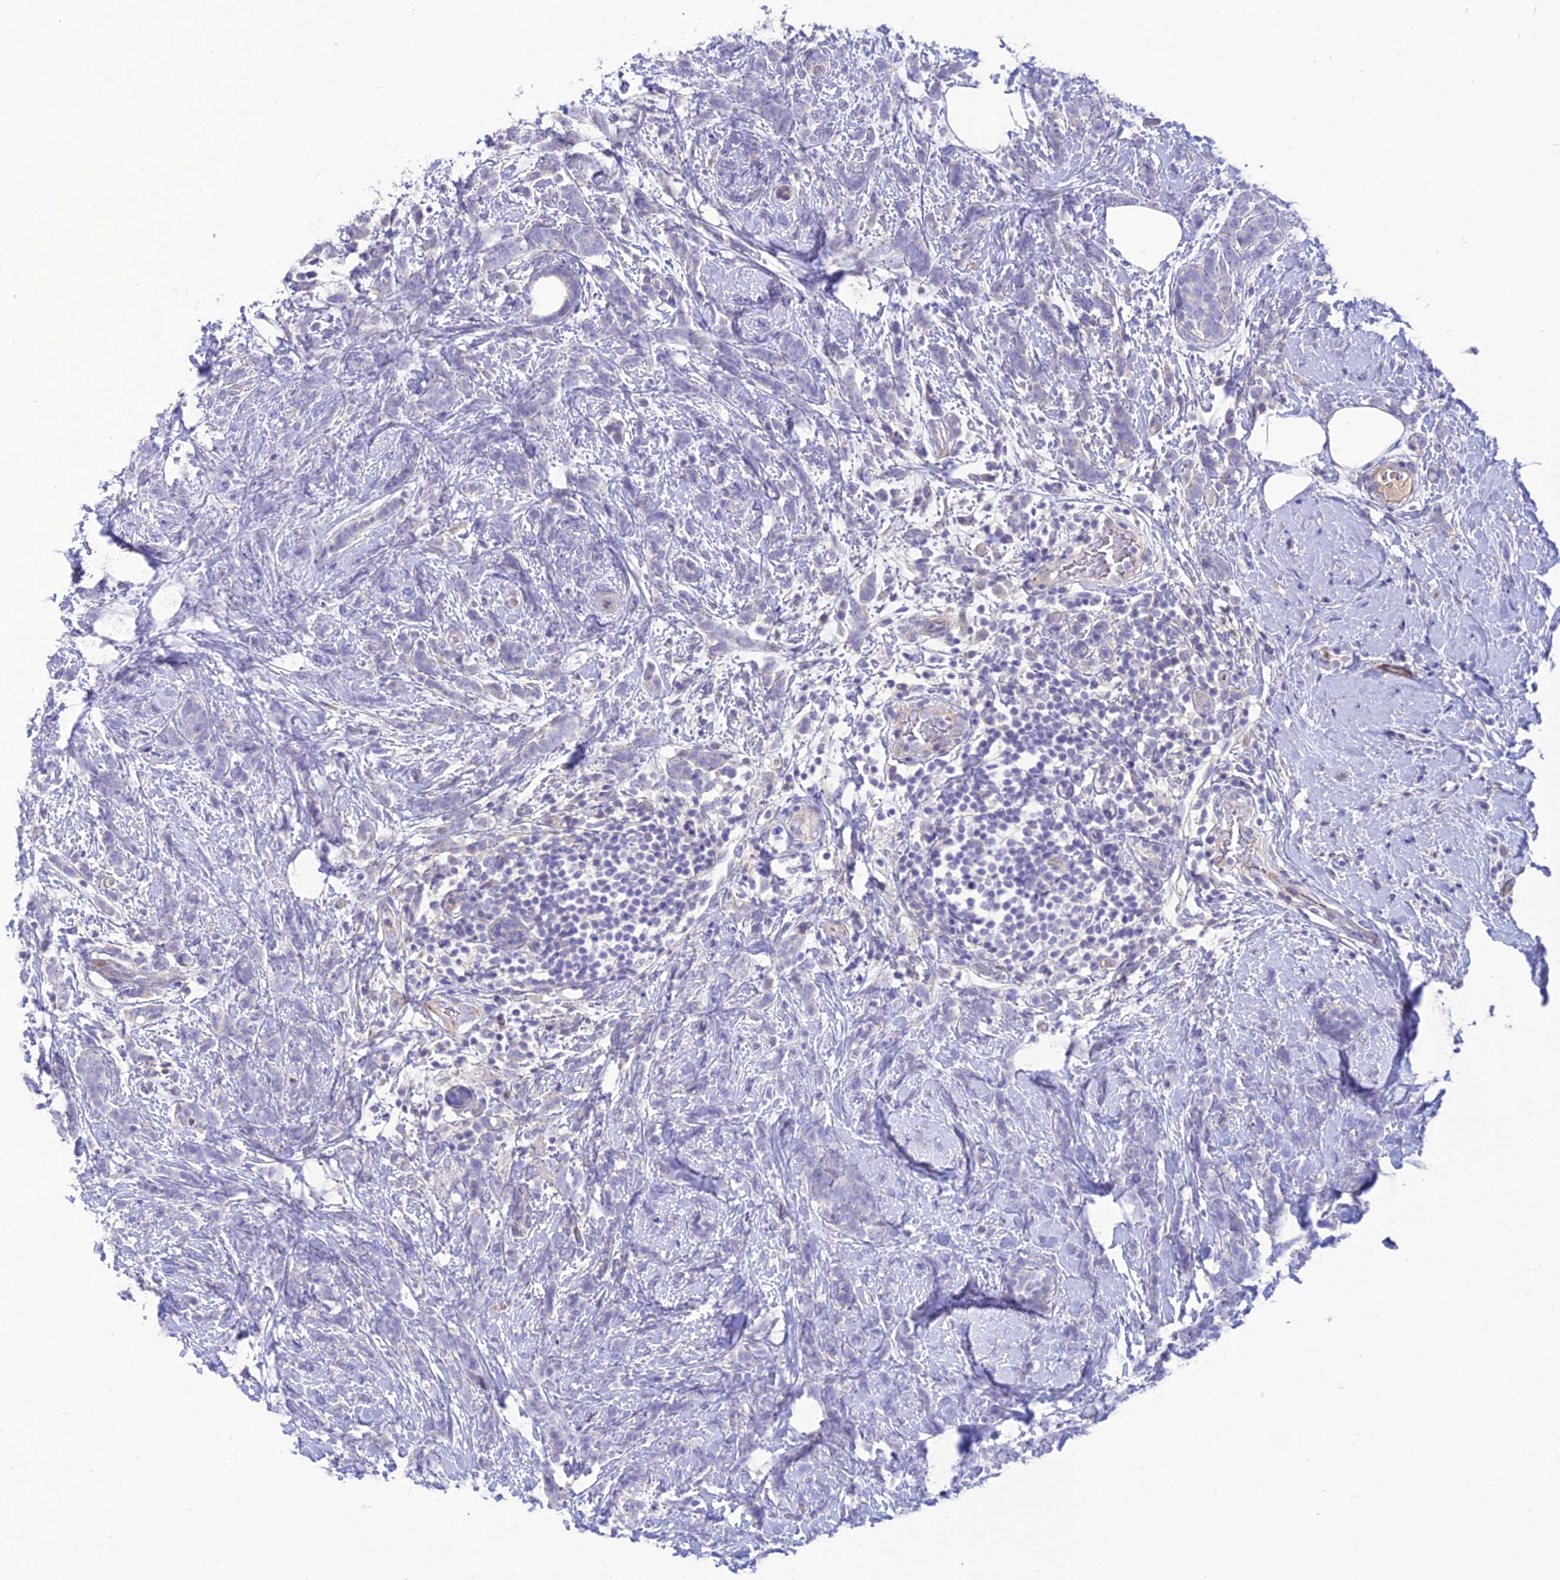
{"staining": {"intensity": "negative", "quantity": "none", "location": "none"}, "tissue": "breast cancer", "cell_type": "Tumor cells", "image_type": "cancer", "snomed": [{"axis": "morphology", "description": "Lobular carcinoma"}, {"axis": "topography", "description": "Breast"}], "caption": "IHC histopathology image of neoplastic tissue: human breast lobular carcinoma stained with DAB (3,3'-diaminobenzidine) displays no significant protein staining in tumor cells.", "gene": "TEKT3", "patient": {"sex": "female", "age": 58}}